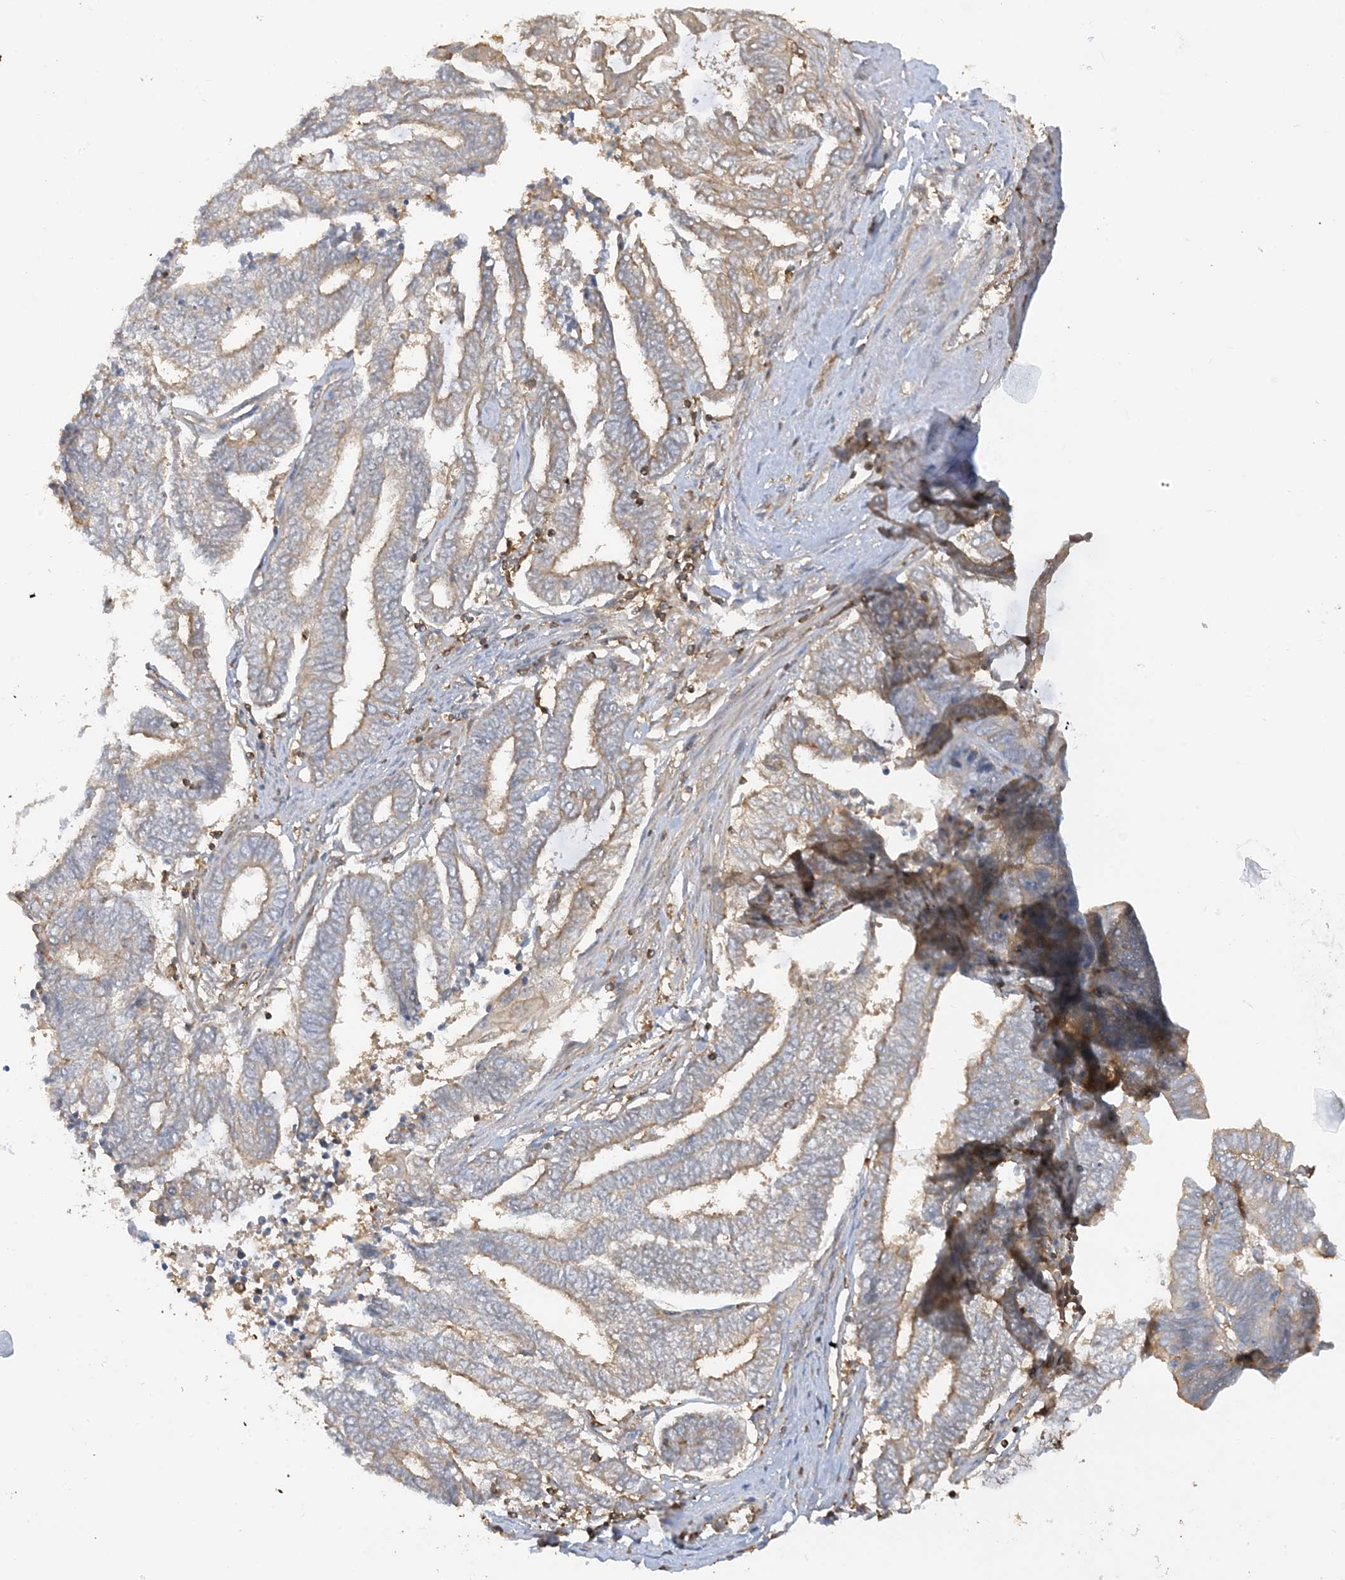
{"staining": {"intensity": "weak", "quantity": "25%-75%", "location": "cytoplasmic/membranous"}, "tissue": "endometrial cancer", "cell_type": "Tumor cells", "image_type": "cancer", "snomed": [{"axis": "morphology", "description": "Adenocarcinoma, NOS"}, {"axis": "topography", "description": "Uterus"}, {"axis": "topography", "description": "Endometrium"}], "caption": "DAB (3,3'-diaminobenzidine) immunohistochemical staining of adenocarcinoma (endometrial) exhibits weak cytoplasmic/membranous protein staining in about 25%-75% of tumor cells. The staining is performed using DAB (3,3'-diaminobenzidine) brown chromogen to label protein expression. The nuclei are counter-stained blue using hematoxylin.", "gene": "CAPZB", "patient": {"sex": "female", "age": 70}}